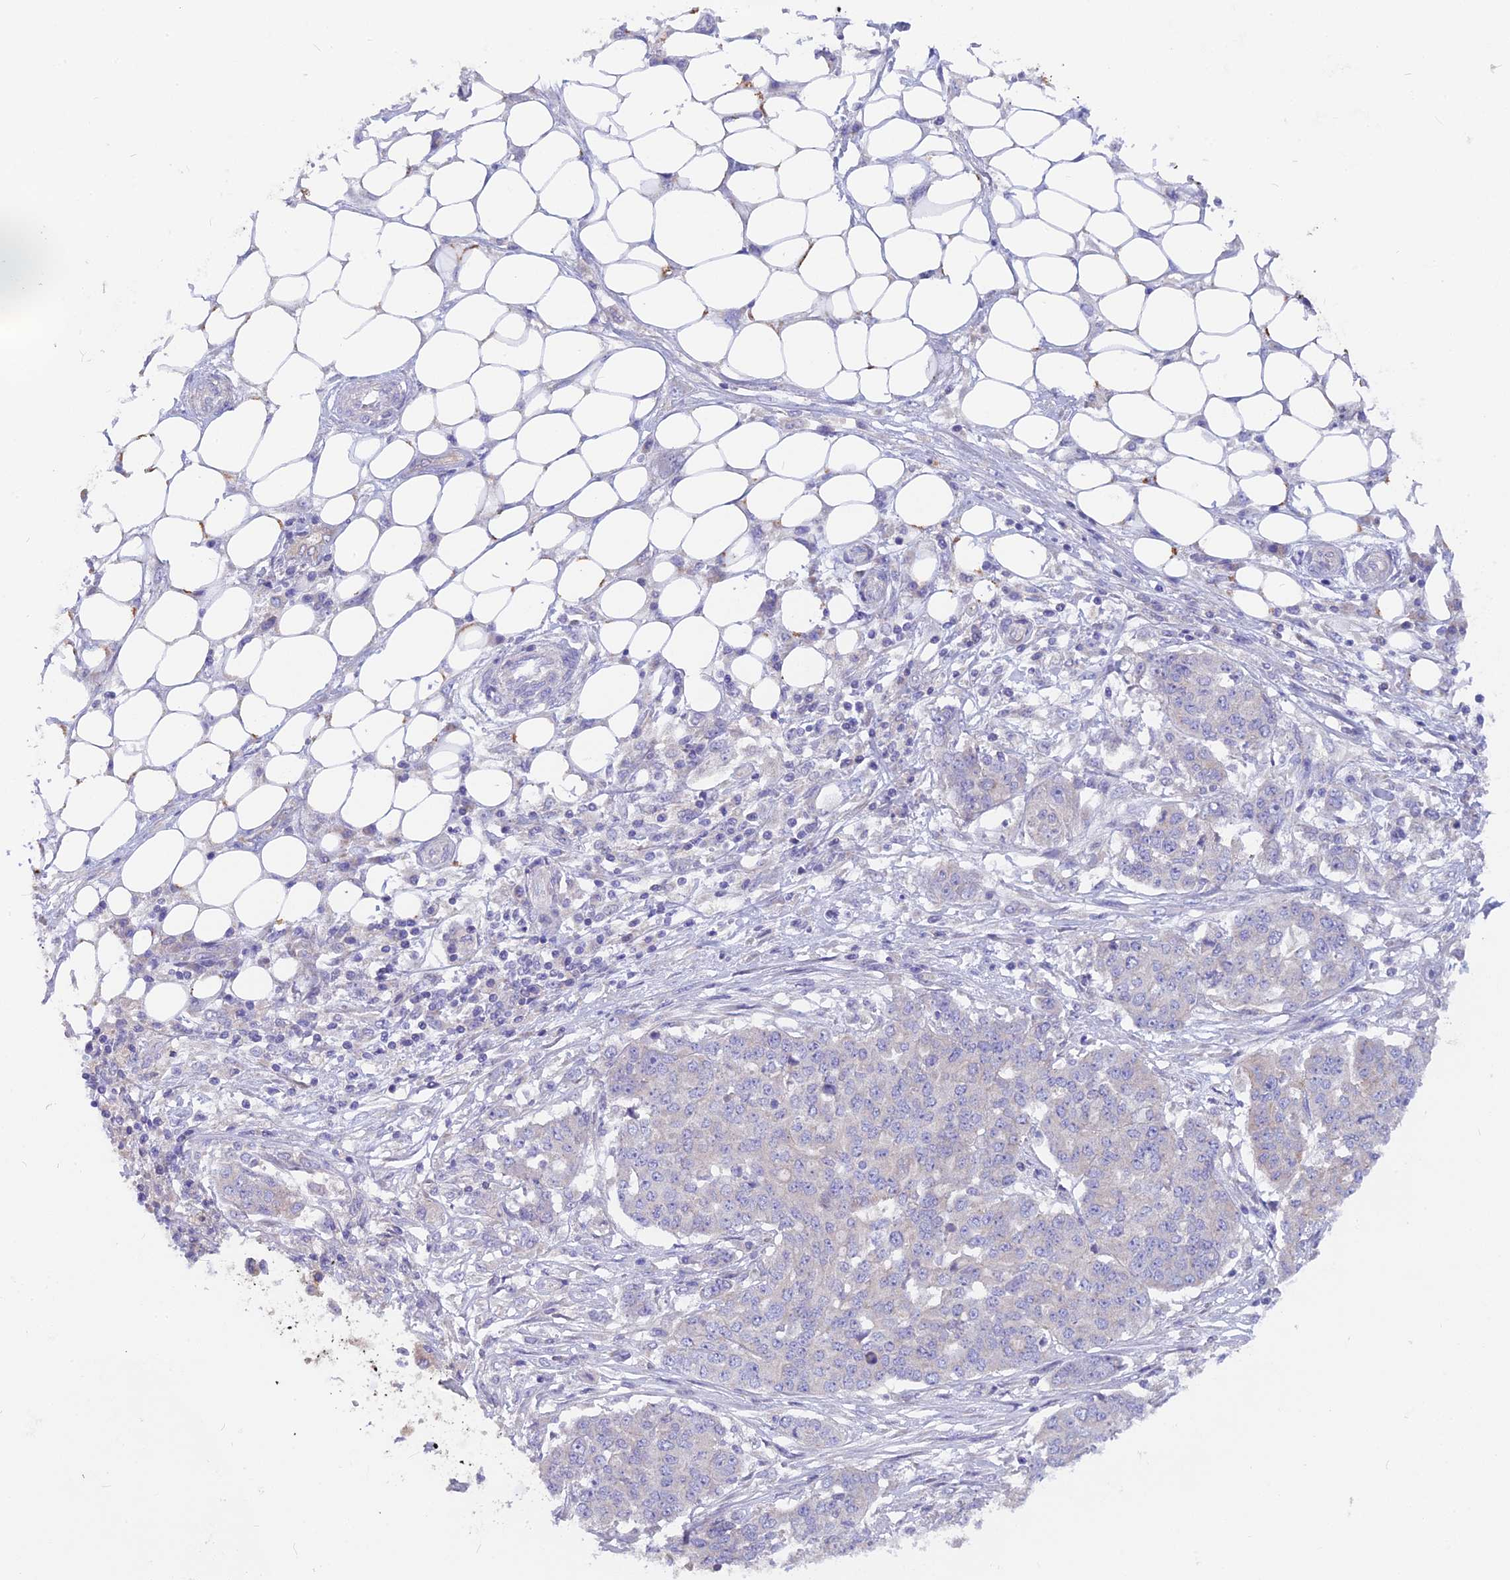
{"staining": {"intensity": "negative", "quantity": "none", "location": "none"}, "tissue": "ovarian cancer", "cell_type": "Tumor cells", "image_type": "cancer", "snomed": [{"axis": "morphology", "description": "Cystadenocarcinoma, serous, NOS"}, {"axis": "topography", "description": "Soft tissue"}, {"axis": "topography", "description": "Ovary"}], "caption": "High magnification brightfield microscopy of ovarian serous cystadenocarcinoma stained with DAB (brown) and counterstained with hematoxylin (blue): tumor cells show no significant expression.", "gene": "PZP", "patient": {"sex": "female", "age": 57}}